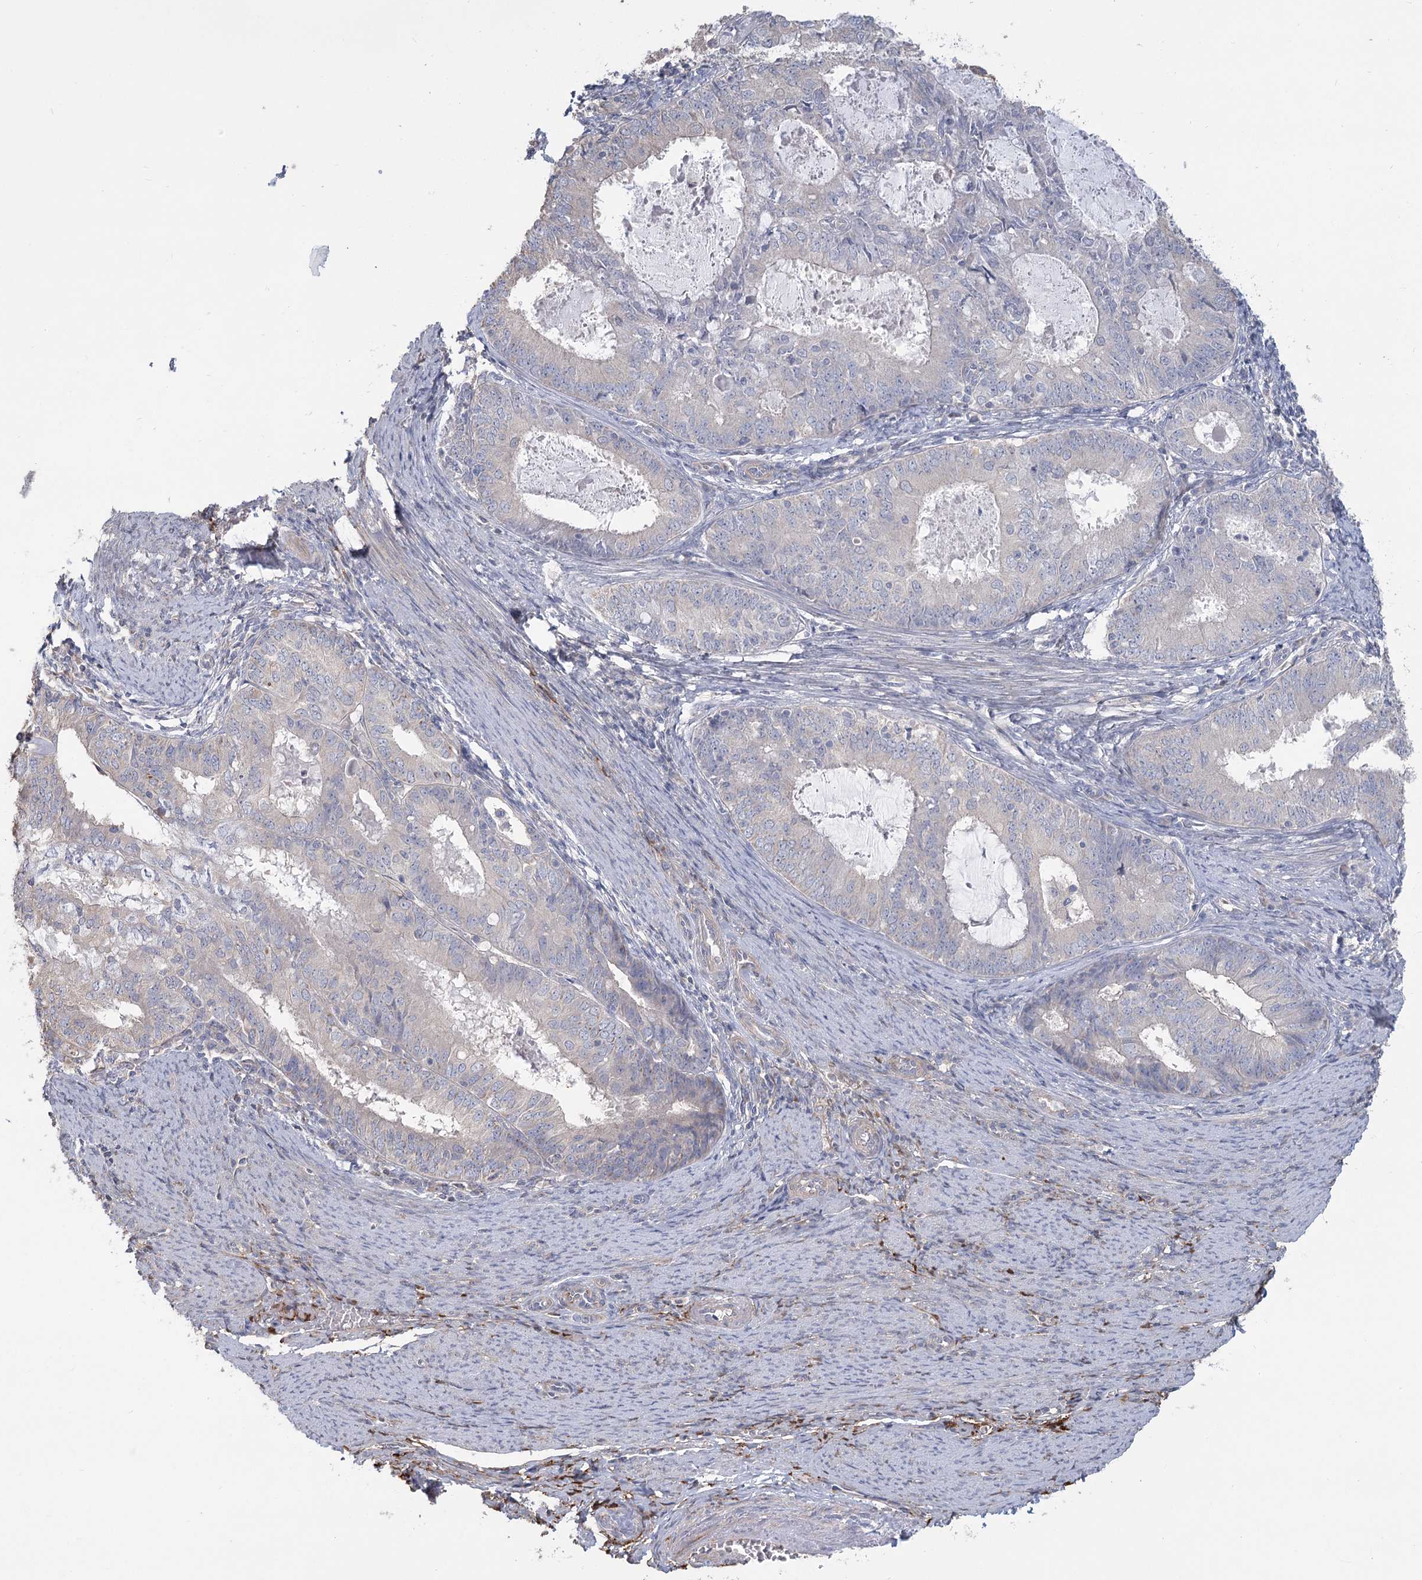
{"staining": {"intensity": "negative", "quantity": "none", "location": "none"}, "tissue": "endometrial cancer", "cell_type": "Tumor cells", "image_type": "cancer", "snomed": [{"axis": "morphology", "description": "Adenocarcinoma, NOS"}, {"axis": "topography", "description": "Endometrium"}], "caption": "A histopathology image of human endometrial cancer is negative for staining in tumor cells.", "gene": "CNTLN", "patient": {"sex": "female", "age": 57}}